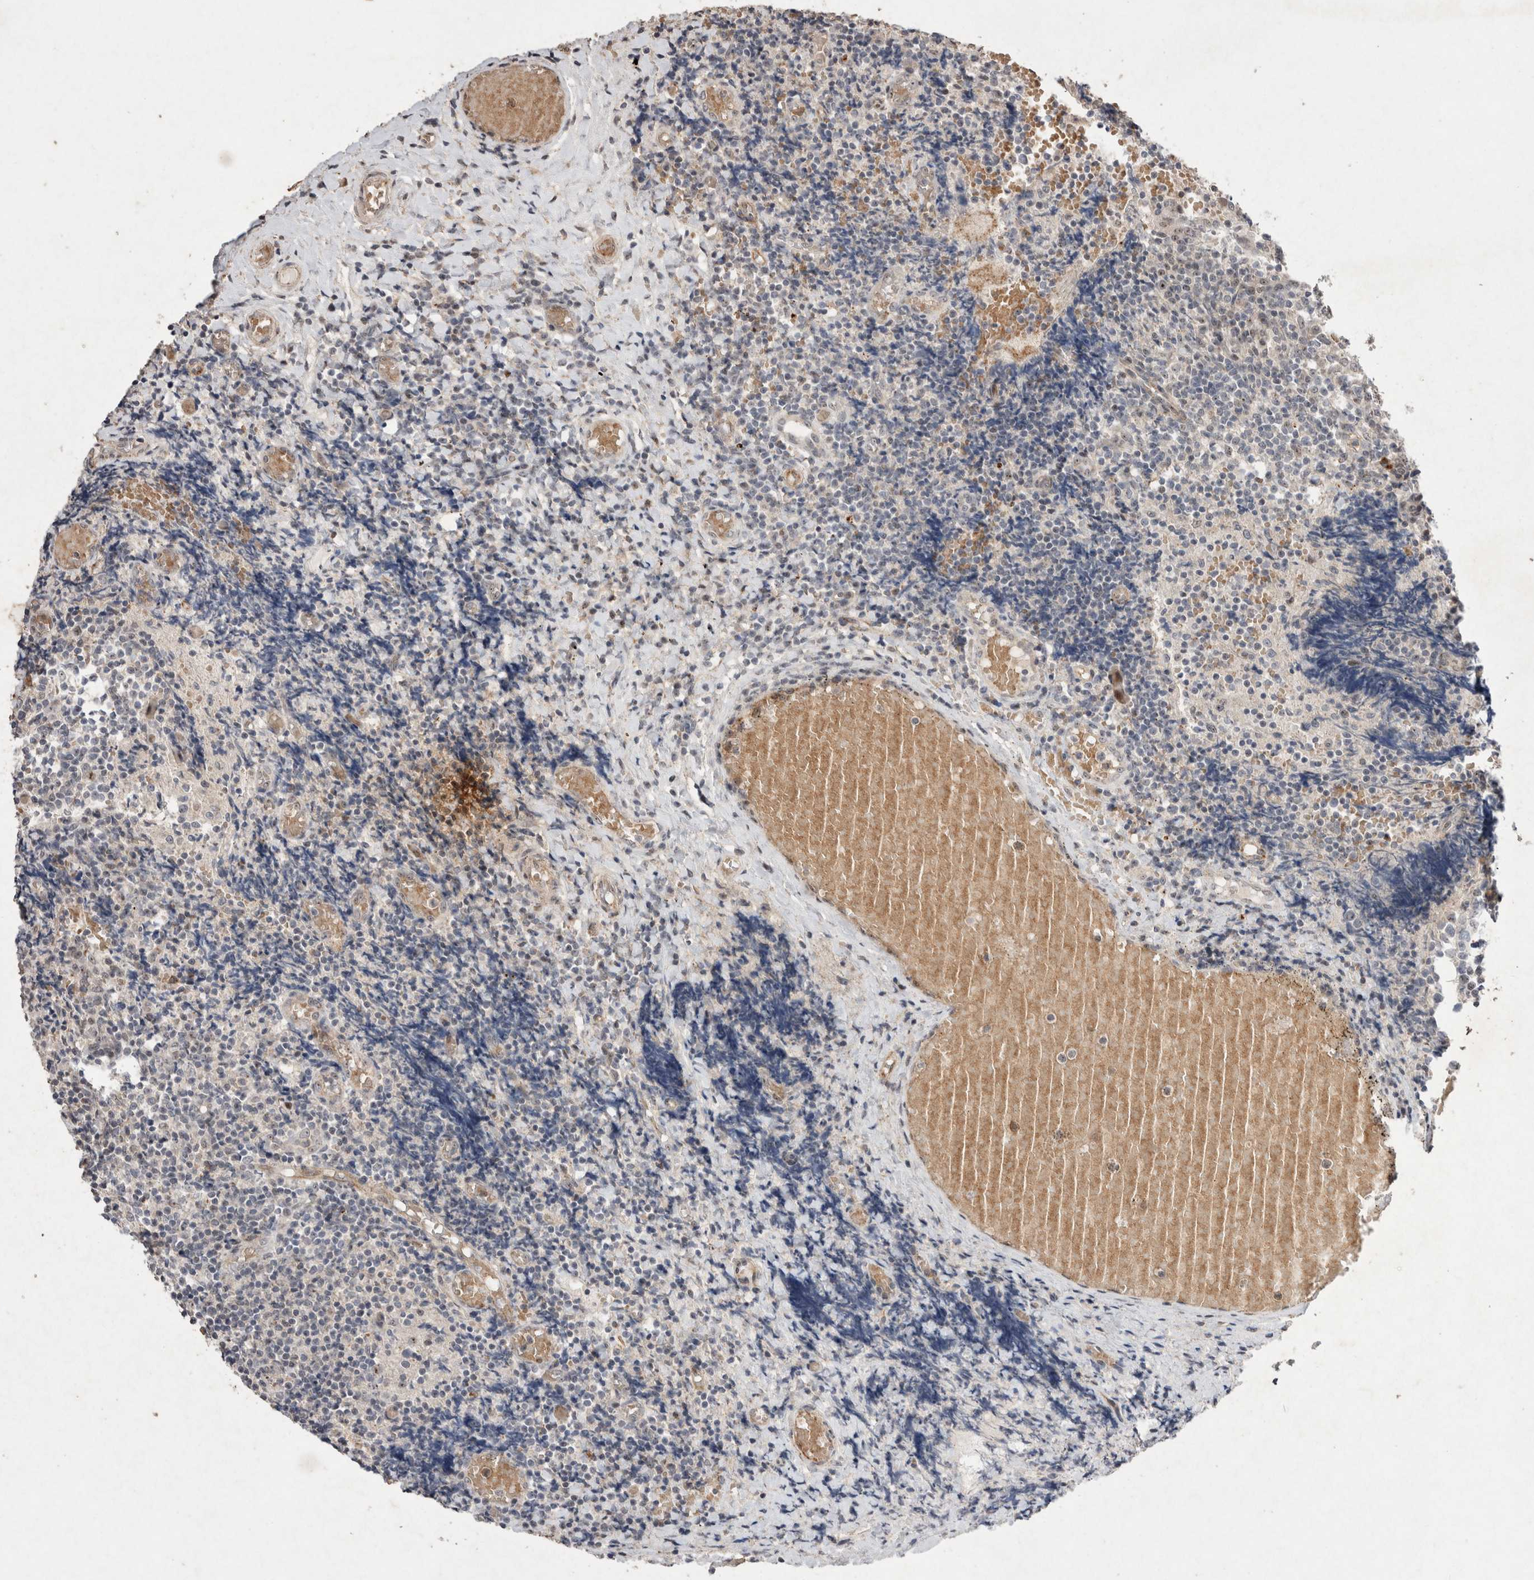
{"staining": {"intensity": "weak", "quantity": "<25%", "location": "nuclear"}, "tissue": "tonsil", "cell_type": "Germinal center cells", "image_type": "normal", "snomed": [{"axis": "morphology", "description": "Normal tissue, NOS"}, {"axis": "topography", "description": "Tonsil"}], "caption": "Immunohistochemistry (IHC) histopathology image of normal tonsil: human tonsil stained with DAB (3,3'-diaminobenzidine) demonstrates no significant protein expression in germinal center cells.", "gene": "STK11", "patient": {"sex": "female", "age": 19}}